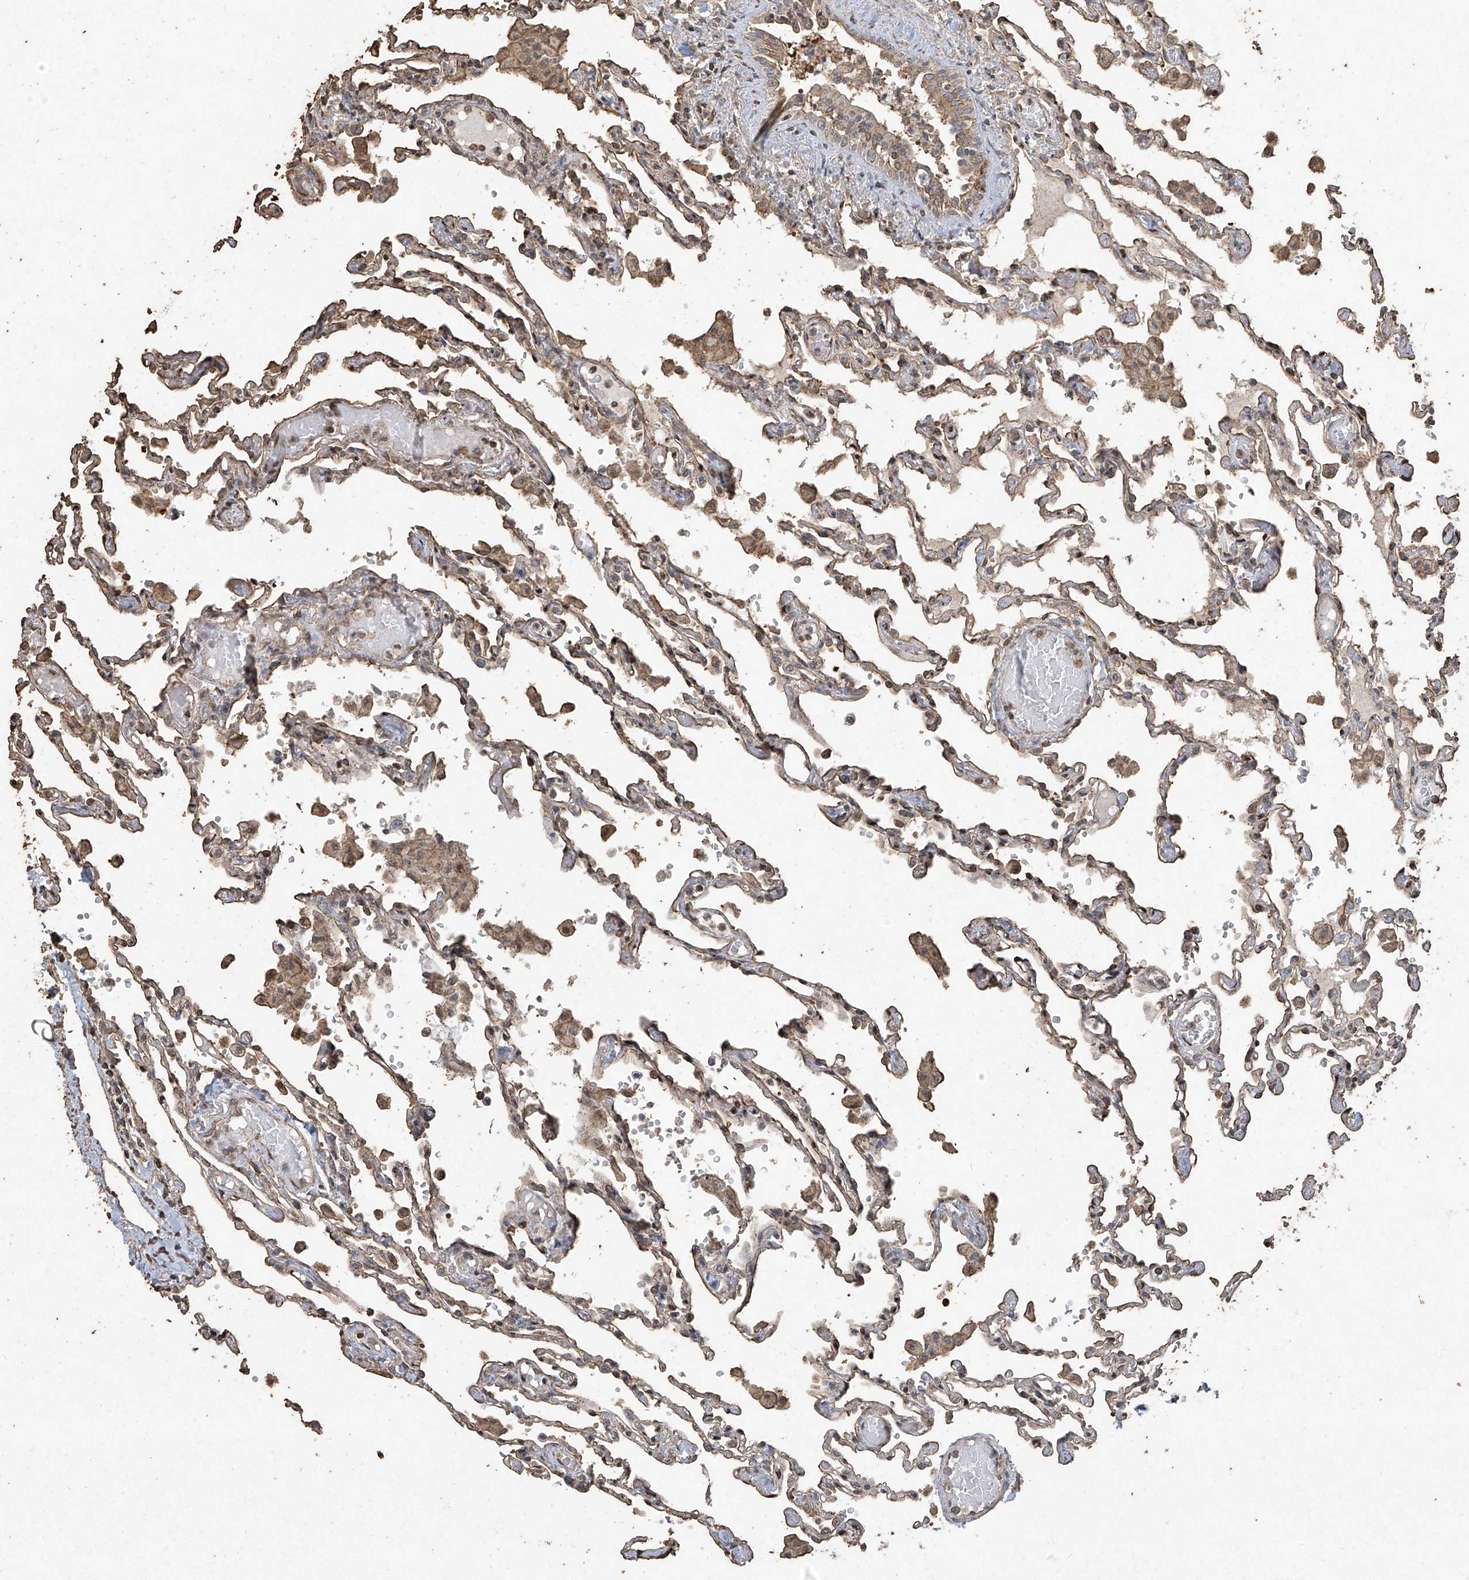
{"staining": {"intensity": "weak", "quantity": "25%-75%", "location": "cytoplasmic/membranous"}, "tissue": "lung", "cell_type": "Alveolar cells", "image_type": "normal", "snomed": [{"axis": "morphology", "description": "Normal tissue, NOS"}, {"axis": "topography", "description": "Bronchus"}, {"axis": "topography", "description": "Lung"}], "caption": "DAB immunohistochemical staining of normal human lung exhibits weak cytoplasmic/membranous protein staining in approximately 25%-75% of alveolar cells.", "gene": "ERBB3", "patient": {"sex": "female", "age": 49}}